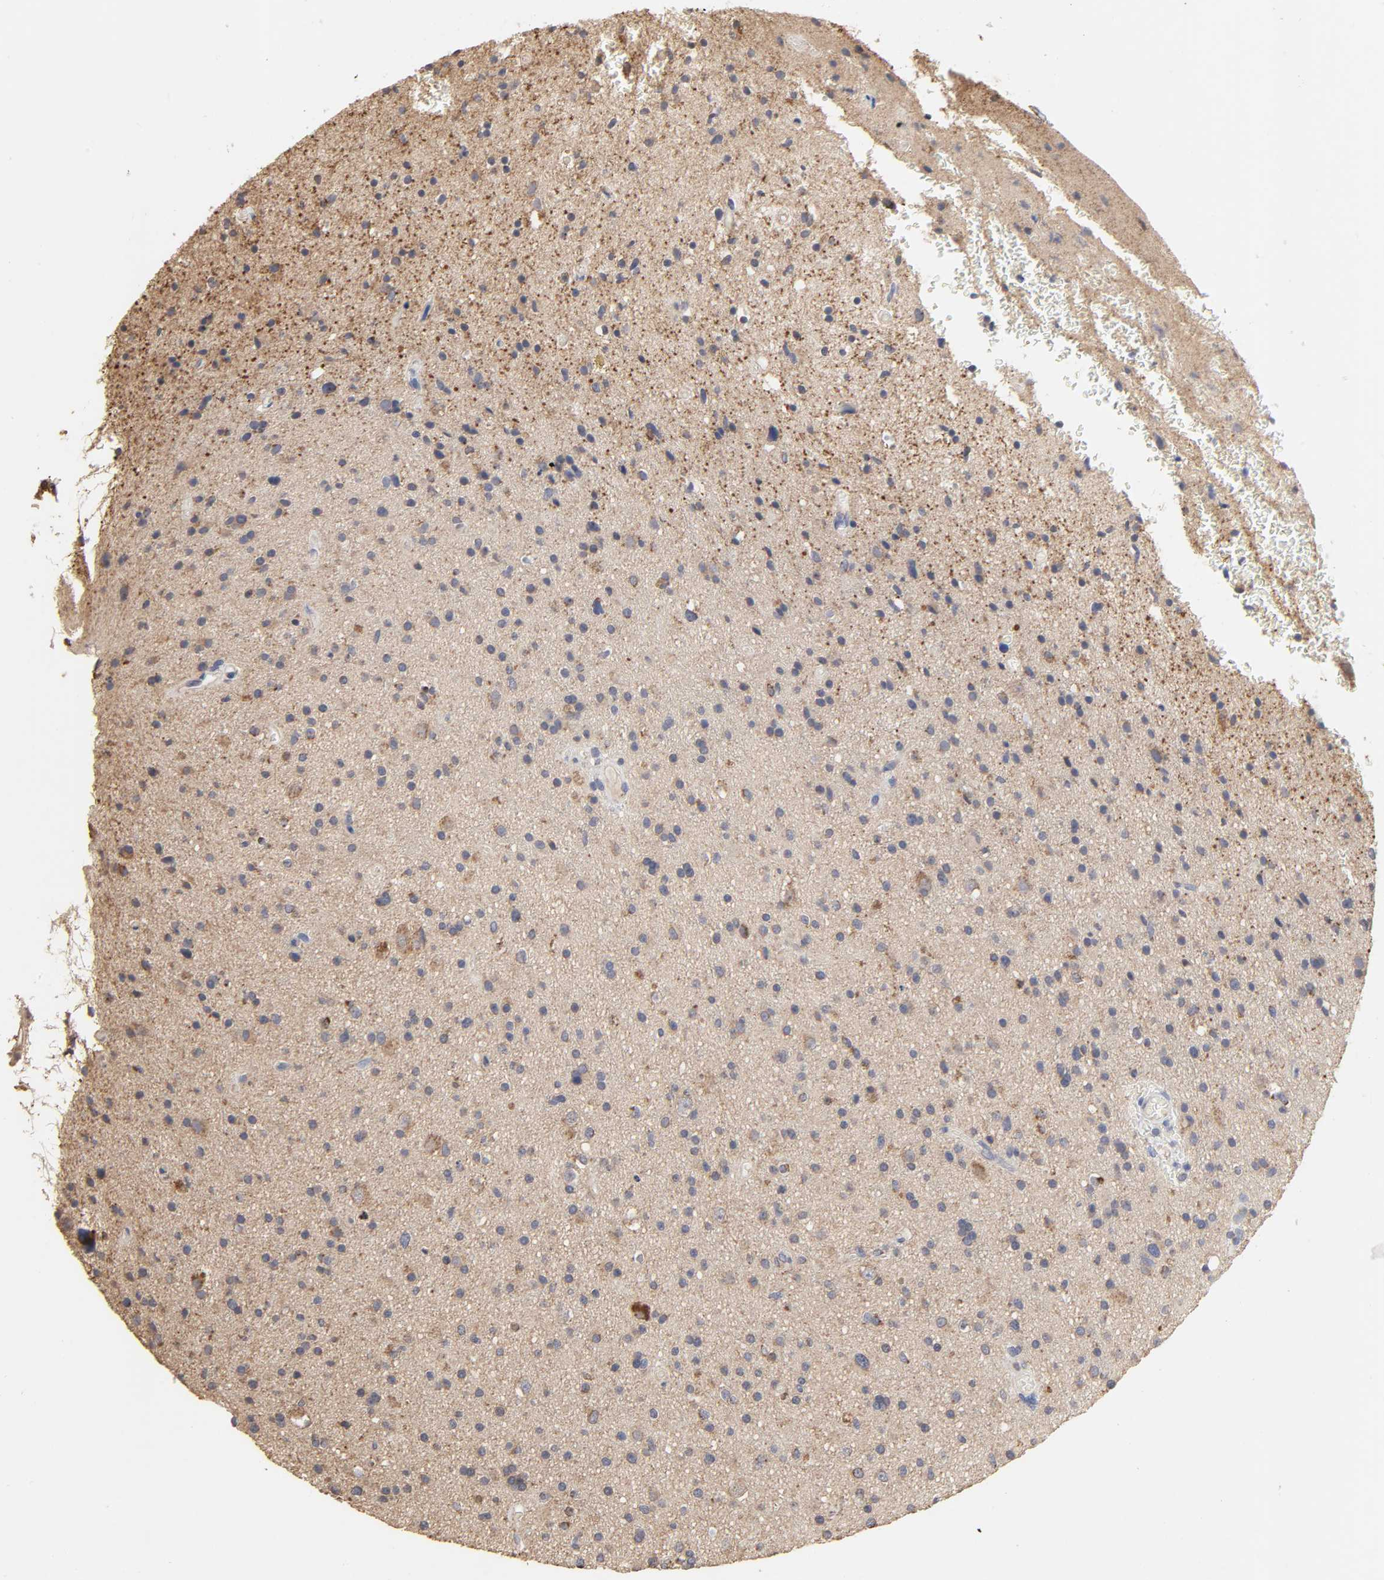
{"staining": {"intensity": "moderate", "quantity": "25%-75%", "location": "cytoplasmic/membranous"}, "tissue": "glioma", "cell_type": "Tumor cells", "image_type": "cancer", "snomed": [{"axis": "morphology", "description": "Glioma, malignant, High grade"}, {"axis": "topography", "description": "Brain"}], "caption": "Tumor cells reveal moderate cytoplasmic/membranous expression in about 25%-75% of cells in glioma.", "gene": "CYCS", "patient": {"sex": "male", "age": 33}}